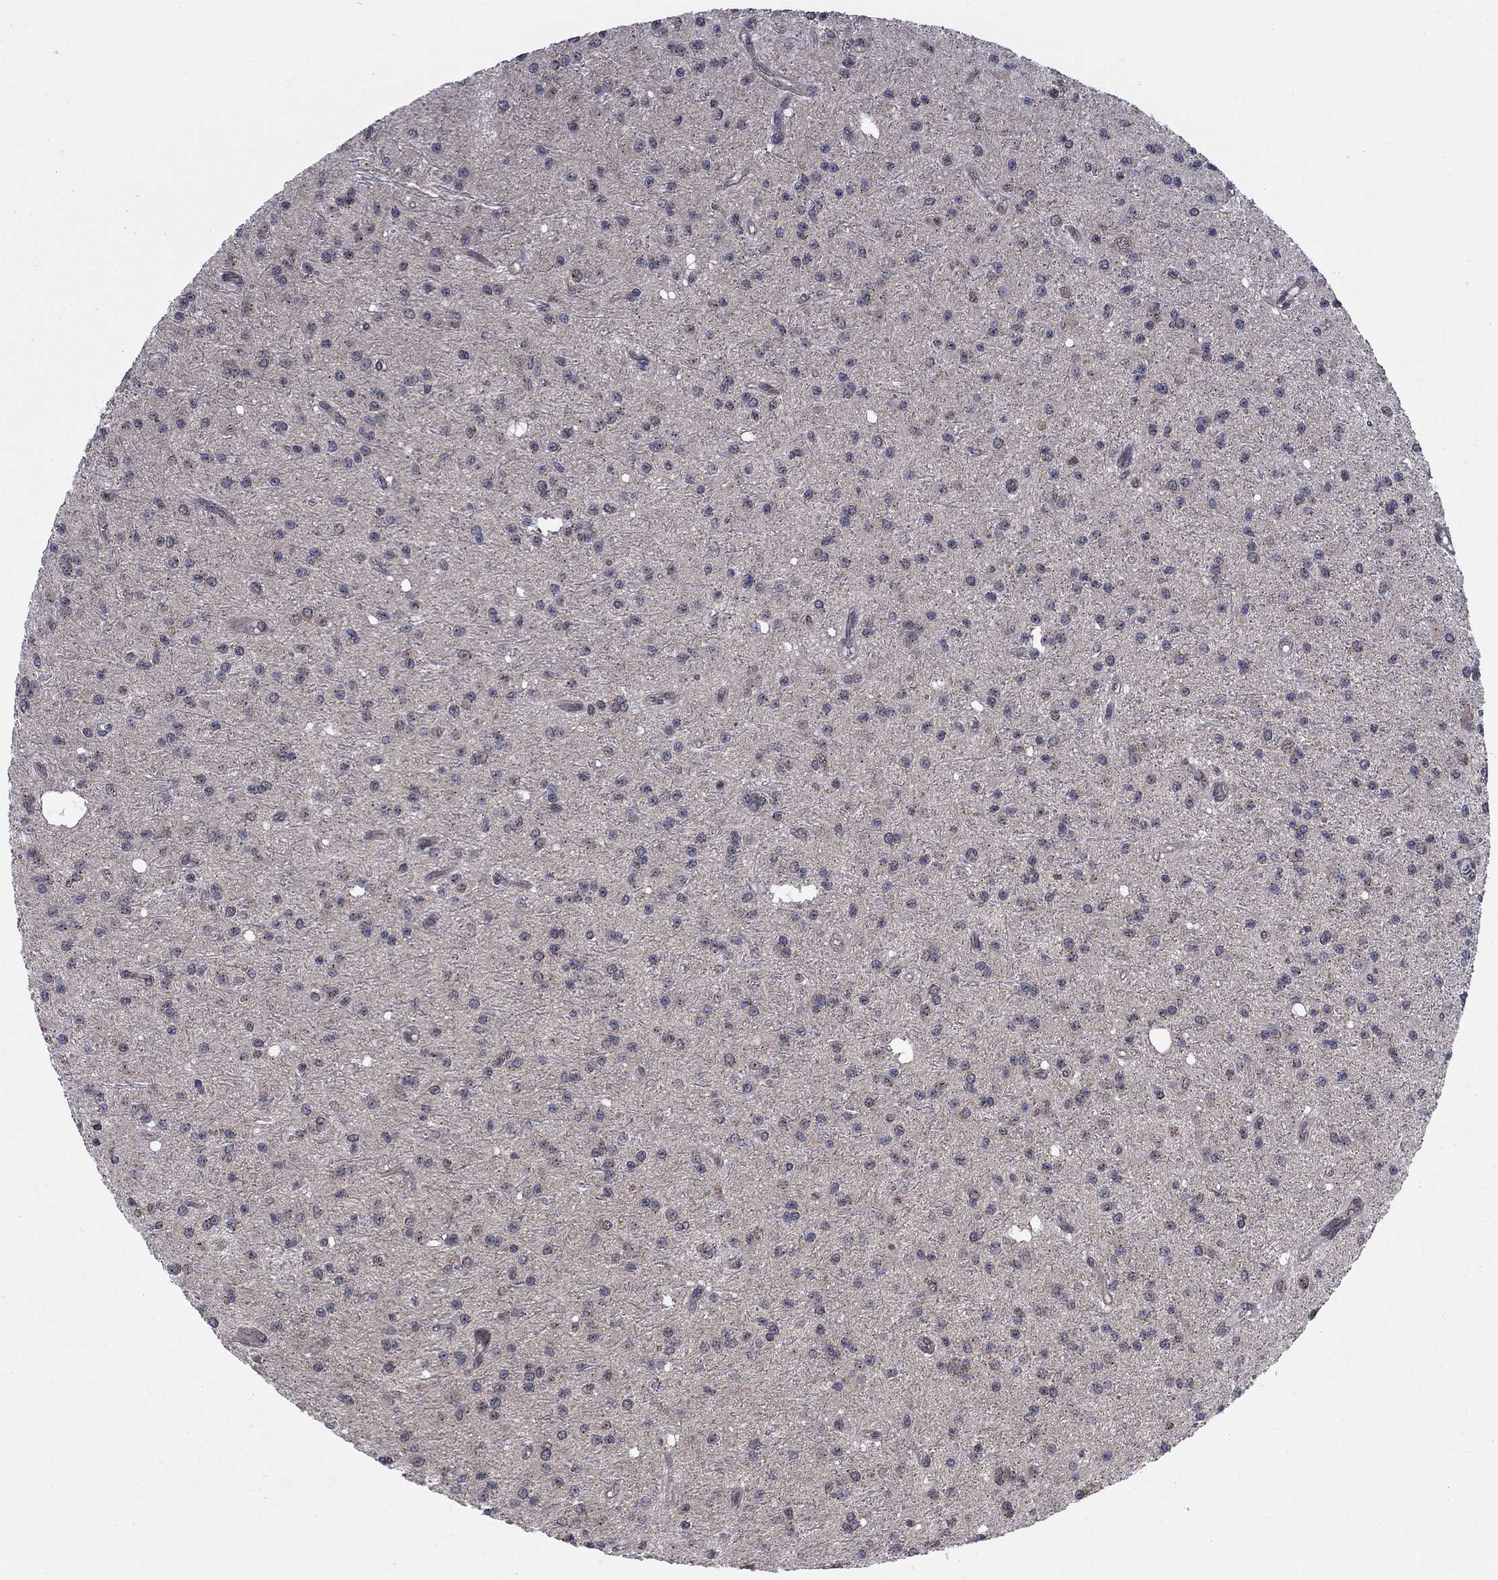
{"staining": {"intensity": "moderate", "quantity": "<25%", "location": "cytoplasmic/membranous"}, "tissue": "glioma", "cell_type": "Tumor cells", "image_type": "cancer", "snomed": [{"axis": "morphology", "description": "Glioma, malignant, Low grade"}, {"axis": "topography", "description": "Brain"}], "caption": "A micrograph of malignant glioma (low-grade) stained for a protein displays moderate cytoplasmic/membranous brown staining in tumor cells.", "gene": "SH3RF1", "patient": {"sex": "male", "age": 27}}